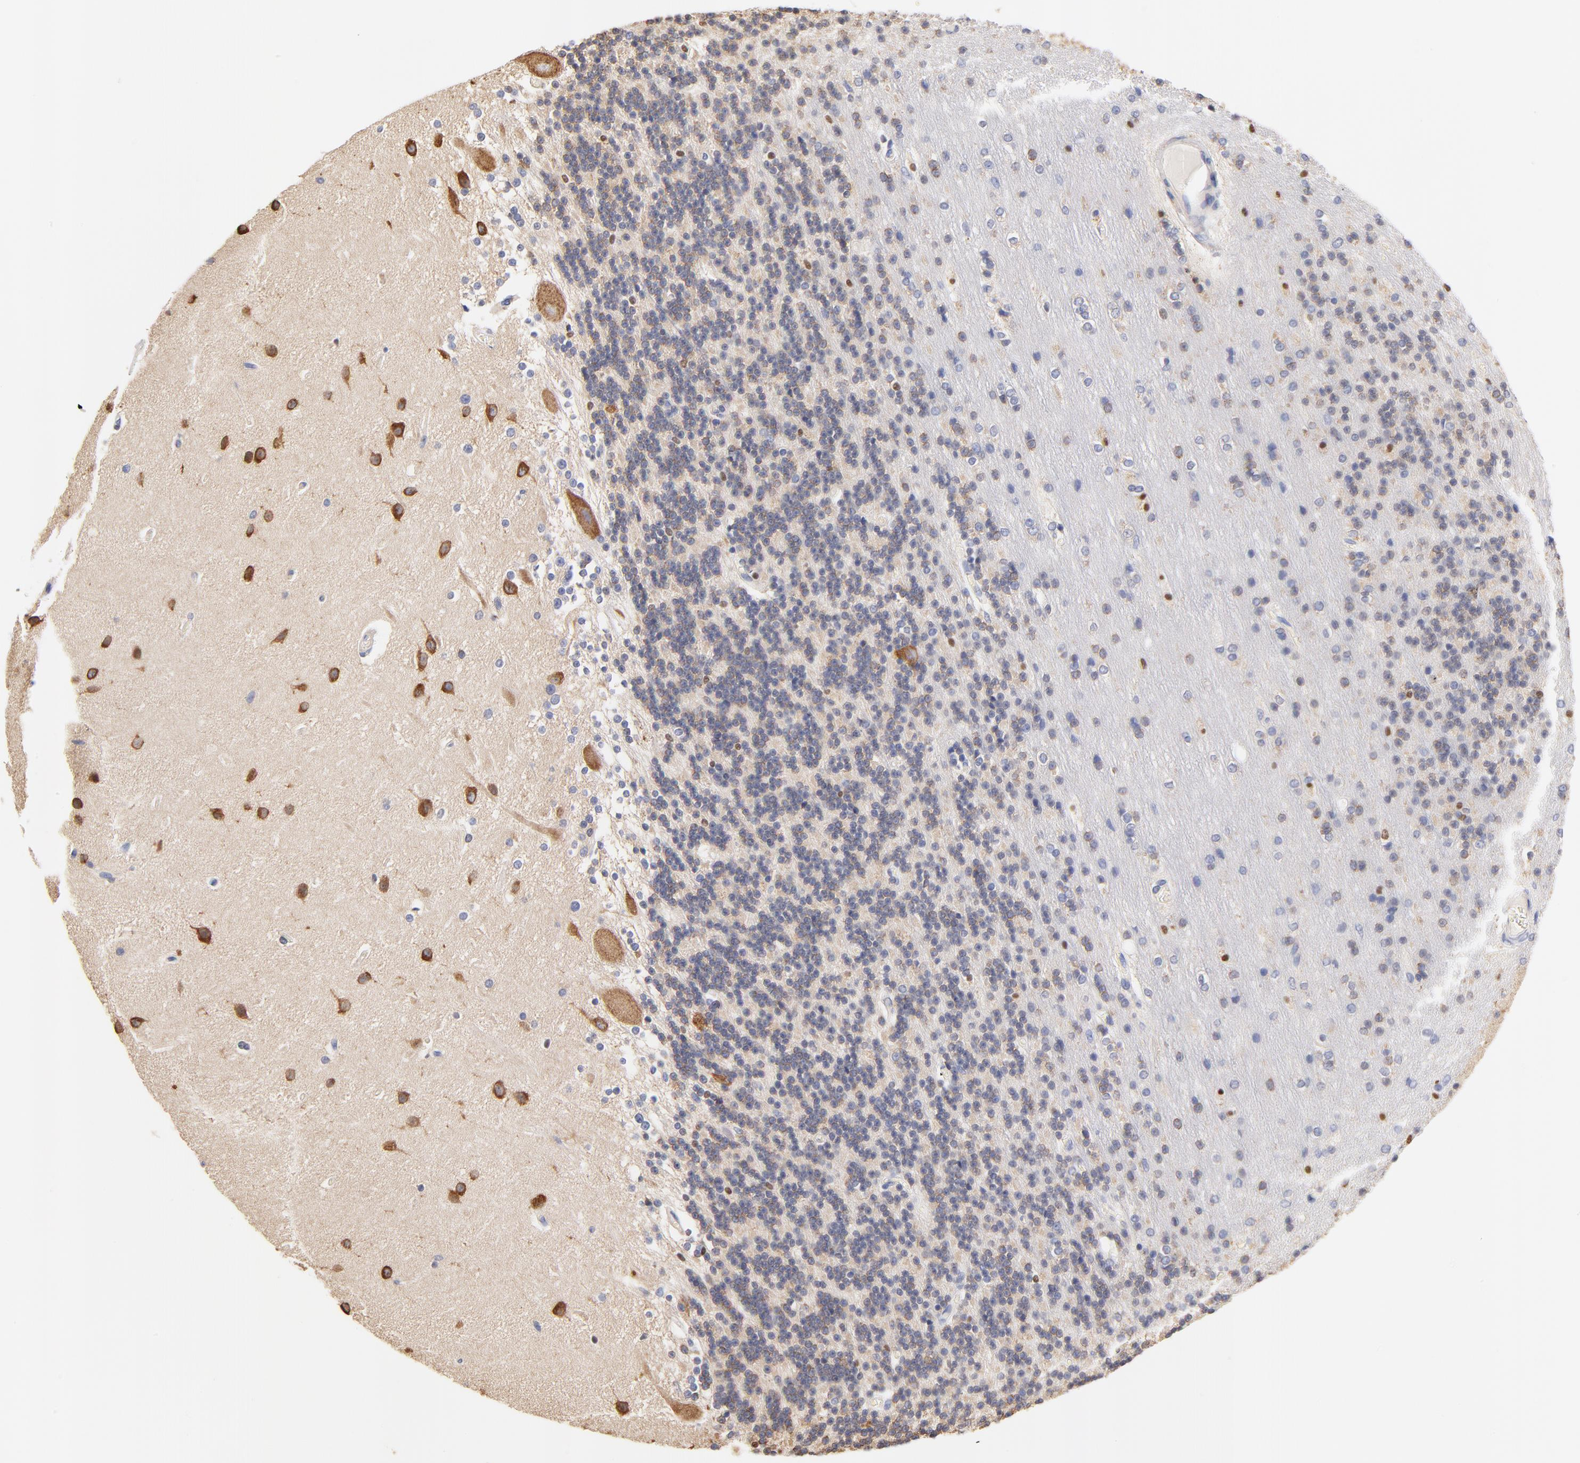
{"staining": {"intensity": "moderate", "quantity": ">75%", "location": "cytoplasmic/membranous"}, "tissue": "cerebellum", "cell_type": "Cells in granular layer", "image_type": "normal", "snomed": [{"axis": "morphology", "description": "Normal tissue, NOS"}, {"axis": "topography", "description": "Cerebellum"}], "caption": "Protein analysis of benign cerebellum reveals moderate cytoplasmic/membranous expression in about >75% of cells in granular layer.", "gene": "HS3ST1", "patient": {"sex": "female", "age": 54}}